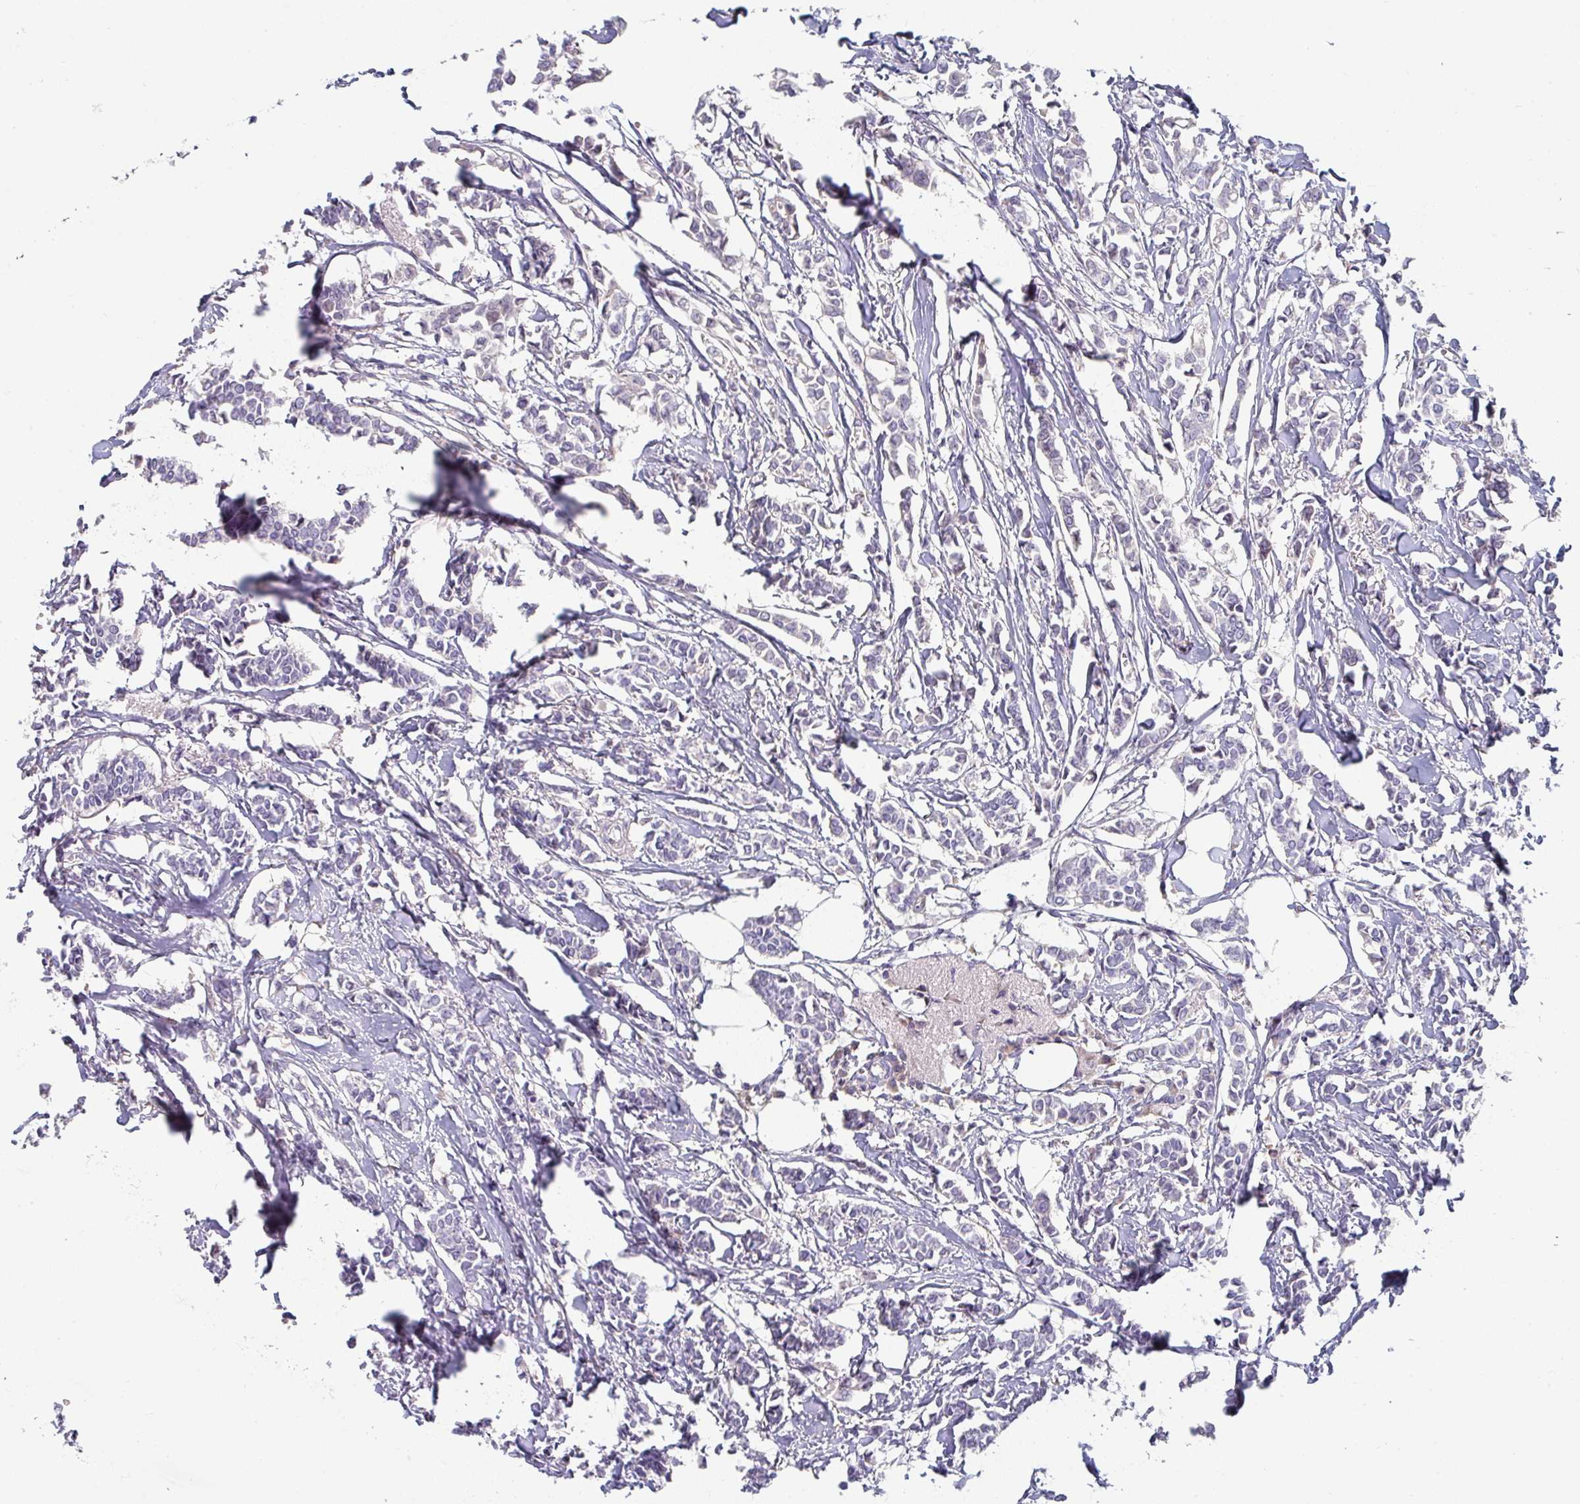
{"staining": {"intensity": "negative", "quantity": "none", "location": "none"}, "tissue": "breast cancer", "cell_type": "Tumor cells", "image_type": "cancer", "snomed": [{"axis": "morphology", "description": "Duct carcinoma"}, {"axis": "topography", "description": "Breast"}], "caption": "The histopathology image displays no significant expression in tumor cells of infiltrating ductal carcinoma (breast).", "gene": "TMED5", "patient": {"sex": "female", "age": 41}}